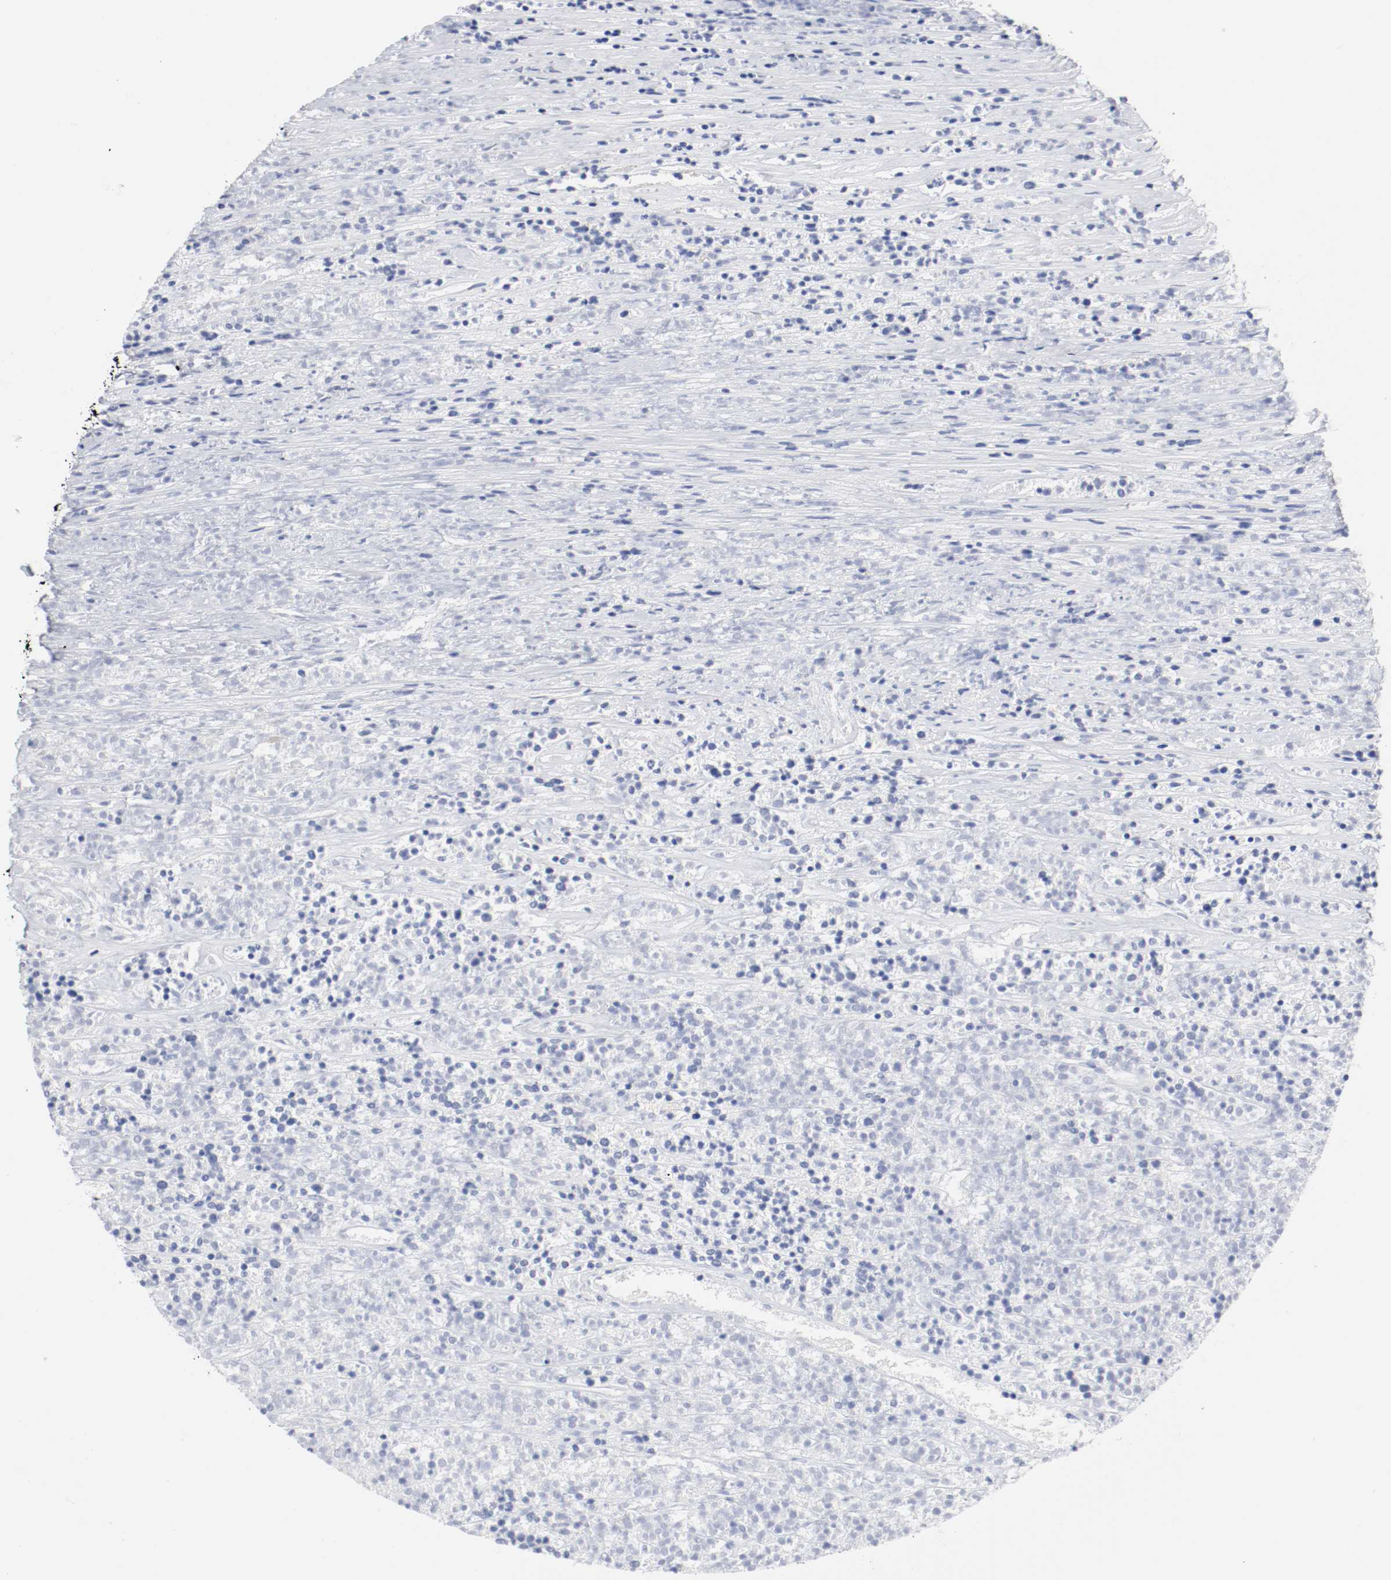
{"staining": {"intensity": "negative", "quantity": "none", "location": "none"}, "tissue": "lymphoma", "cell_type": "Tumor cells", "image_type": "cancer", "snomed": [{"axis": "morphology", "description": "Malignant lymphoma, non-Hodgkin's type, High grade"}, {"axis": "topography", "description": "Lymph node"}], "caption": "IHC image of neoplastic tissue: high-grade malignant lymphoma, non-Hodgkin's type stained with DAB demonstrates no significant protein staining in tumor cells. (DAB immunohistochemistry visualized using brightfield microscopy, high magnification).", "gene": "GAD1", "patient": {"sex": "female", "age": 73}}